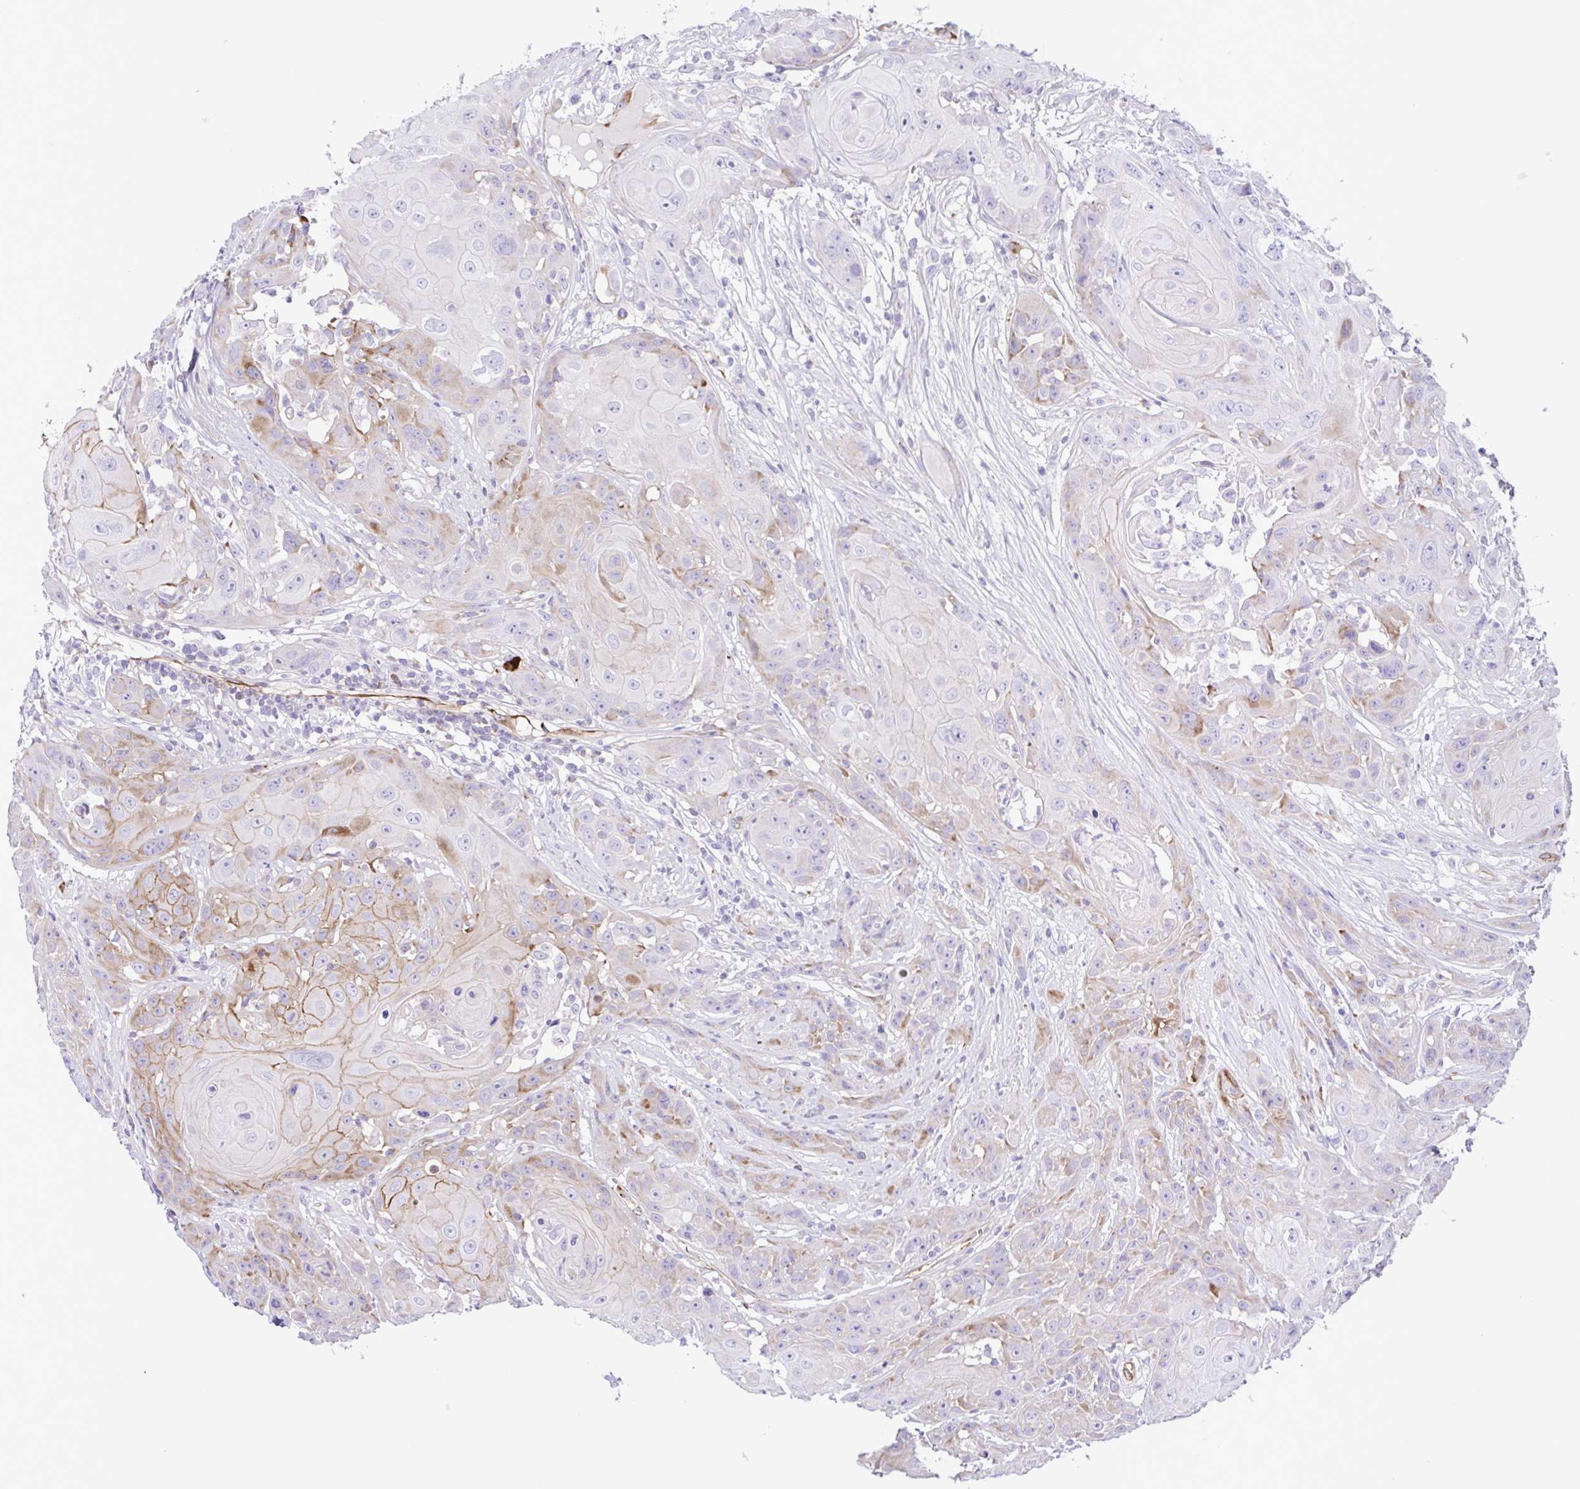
{"staining": {"intensity": "moderate", "quantity": "<25%", "location": "cytoplasmic/membranous"}, "tissue": "head and neck cancer", "cell_type": "Tumor cells", "image_type": "cancer", "snomed": [{"axis": "morphology", "description": "Squamous cell carcinoma, NOS"}, {"axis": "topography", "description": "Skin"}, {"axis": "topography", "description": "Head-Neck"}], "caption": "A micrograph of head and neck cancer (squamous cell carcinoma) stained for a protein displays moderate cytoplasmic/membranous brown staining in tumor cells. (DAB IHC, brown staining for protein, blue staining for nuclei).", "gene": "FLT1", "patient": {"sex": "male", "age": 80}}